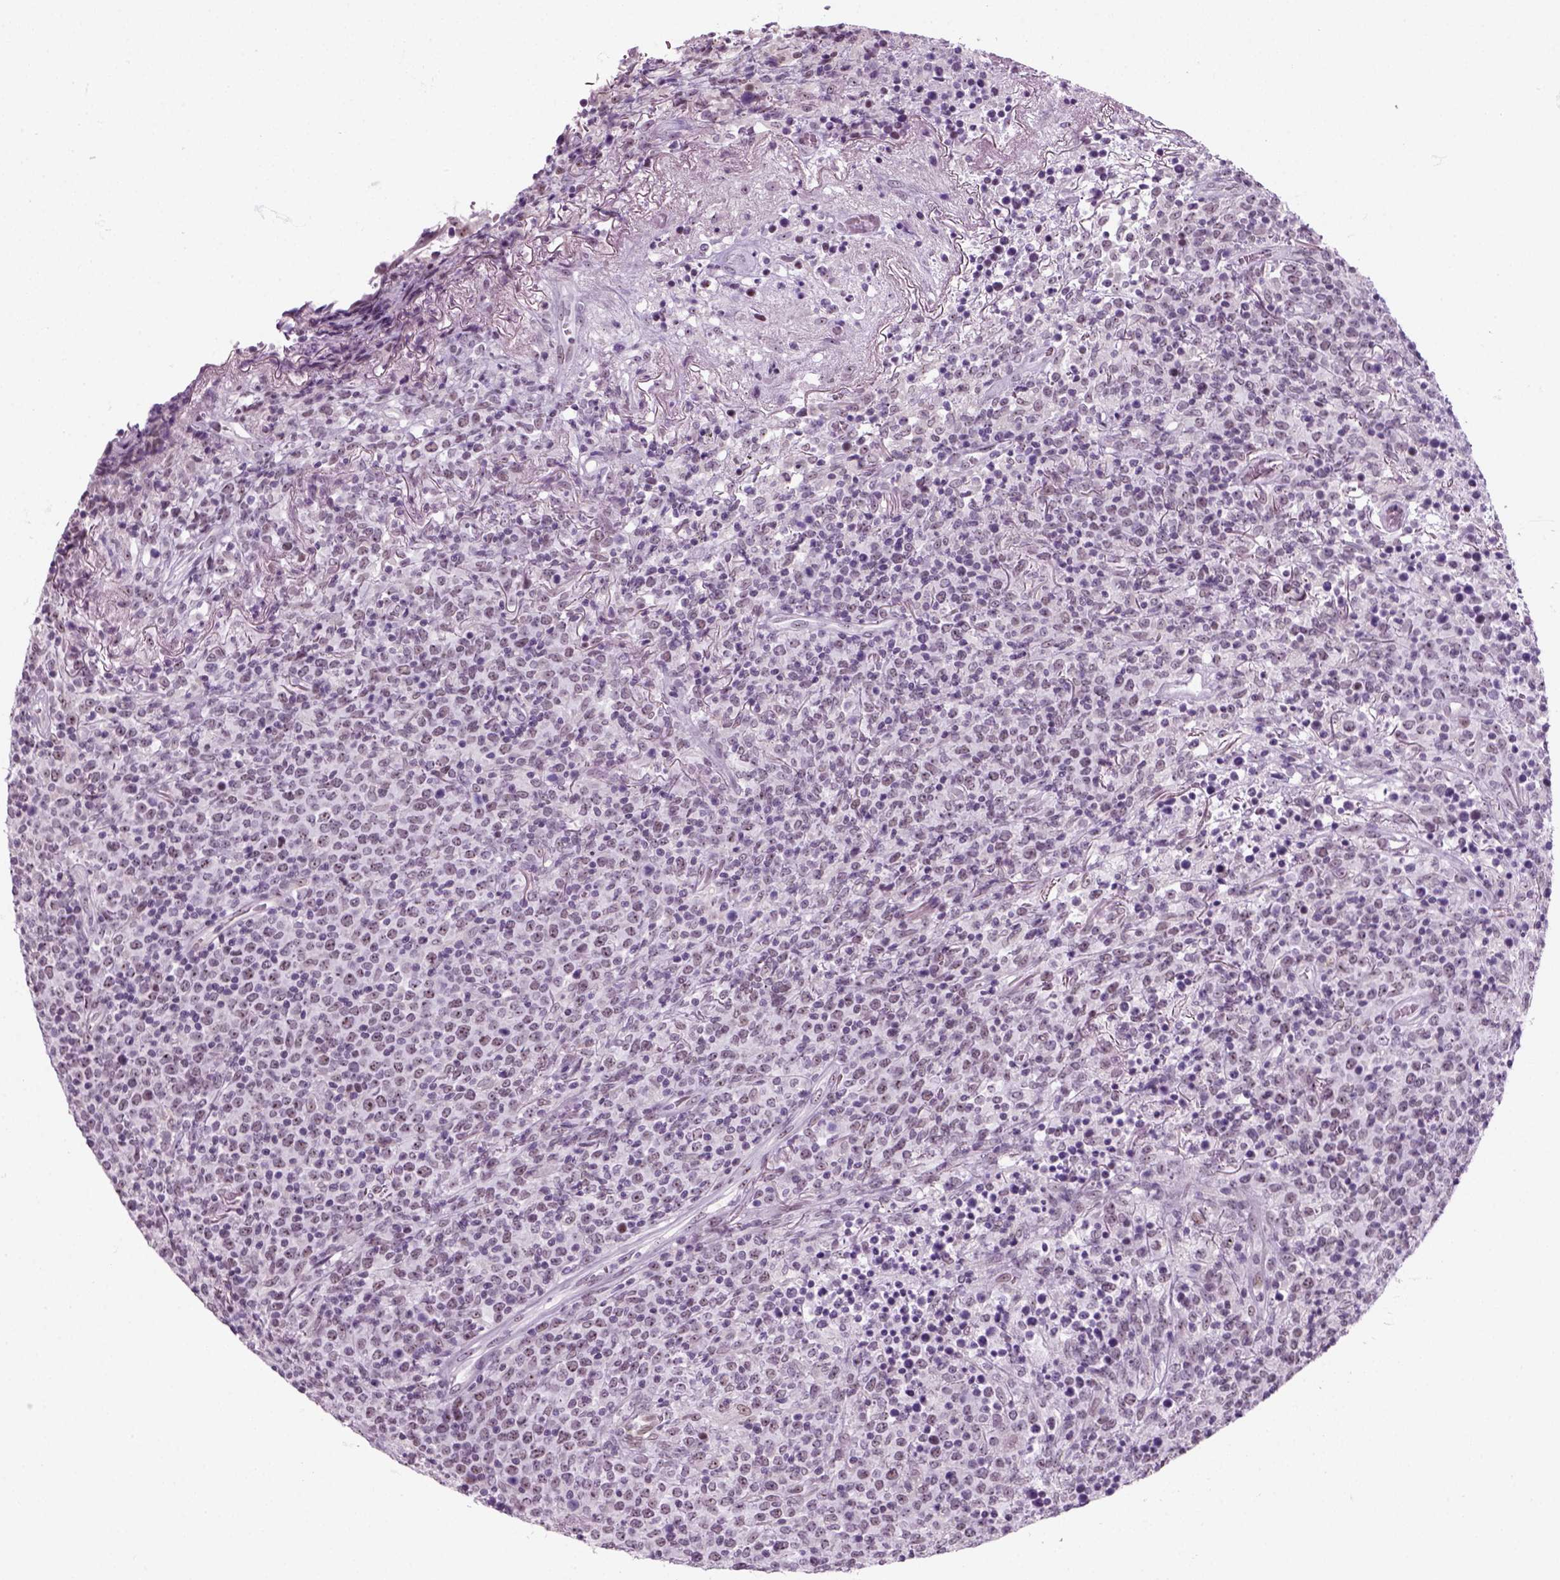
{"staining": {"intensity": "negative", "quantity": "none", "location": "none"}, "tissue": "lymphoma", "cell_type": "Tumor cells", "image_type": "cancer", "snomed": [{"axis": "morphology", "description": "Malignant lymphoma, non-Hodgkin's type, High grade"}, {"axis": "topography", "description": "Lung"}], "caption": "Immunohistochemistry of lymphoma displays no positivity in tumor cells.", "gene": "ZNF865", "patient": {"sex": "male", "age": 79}}